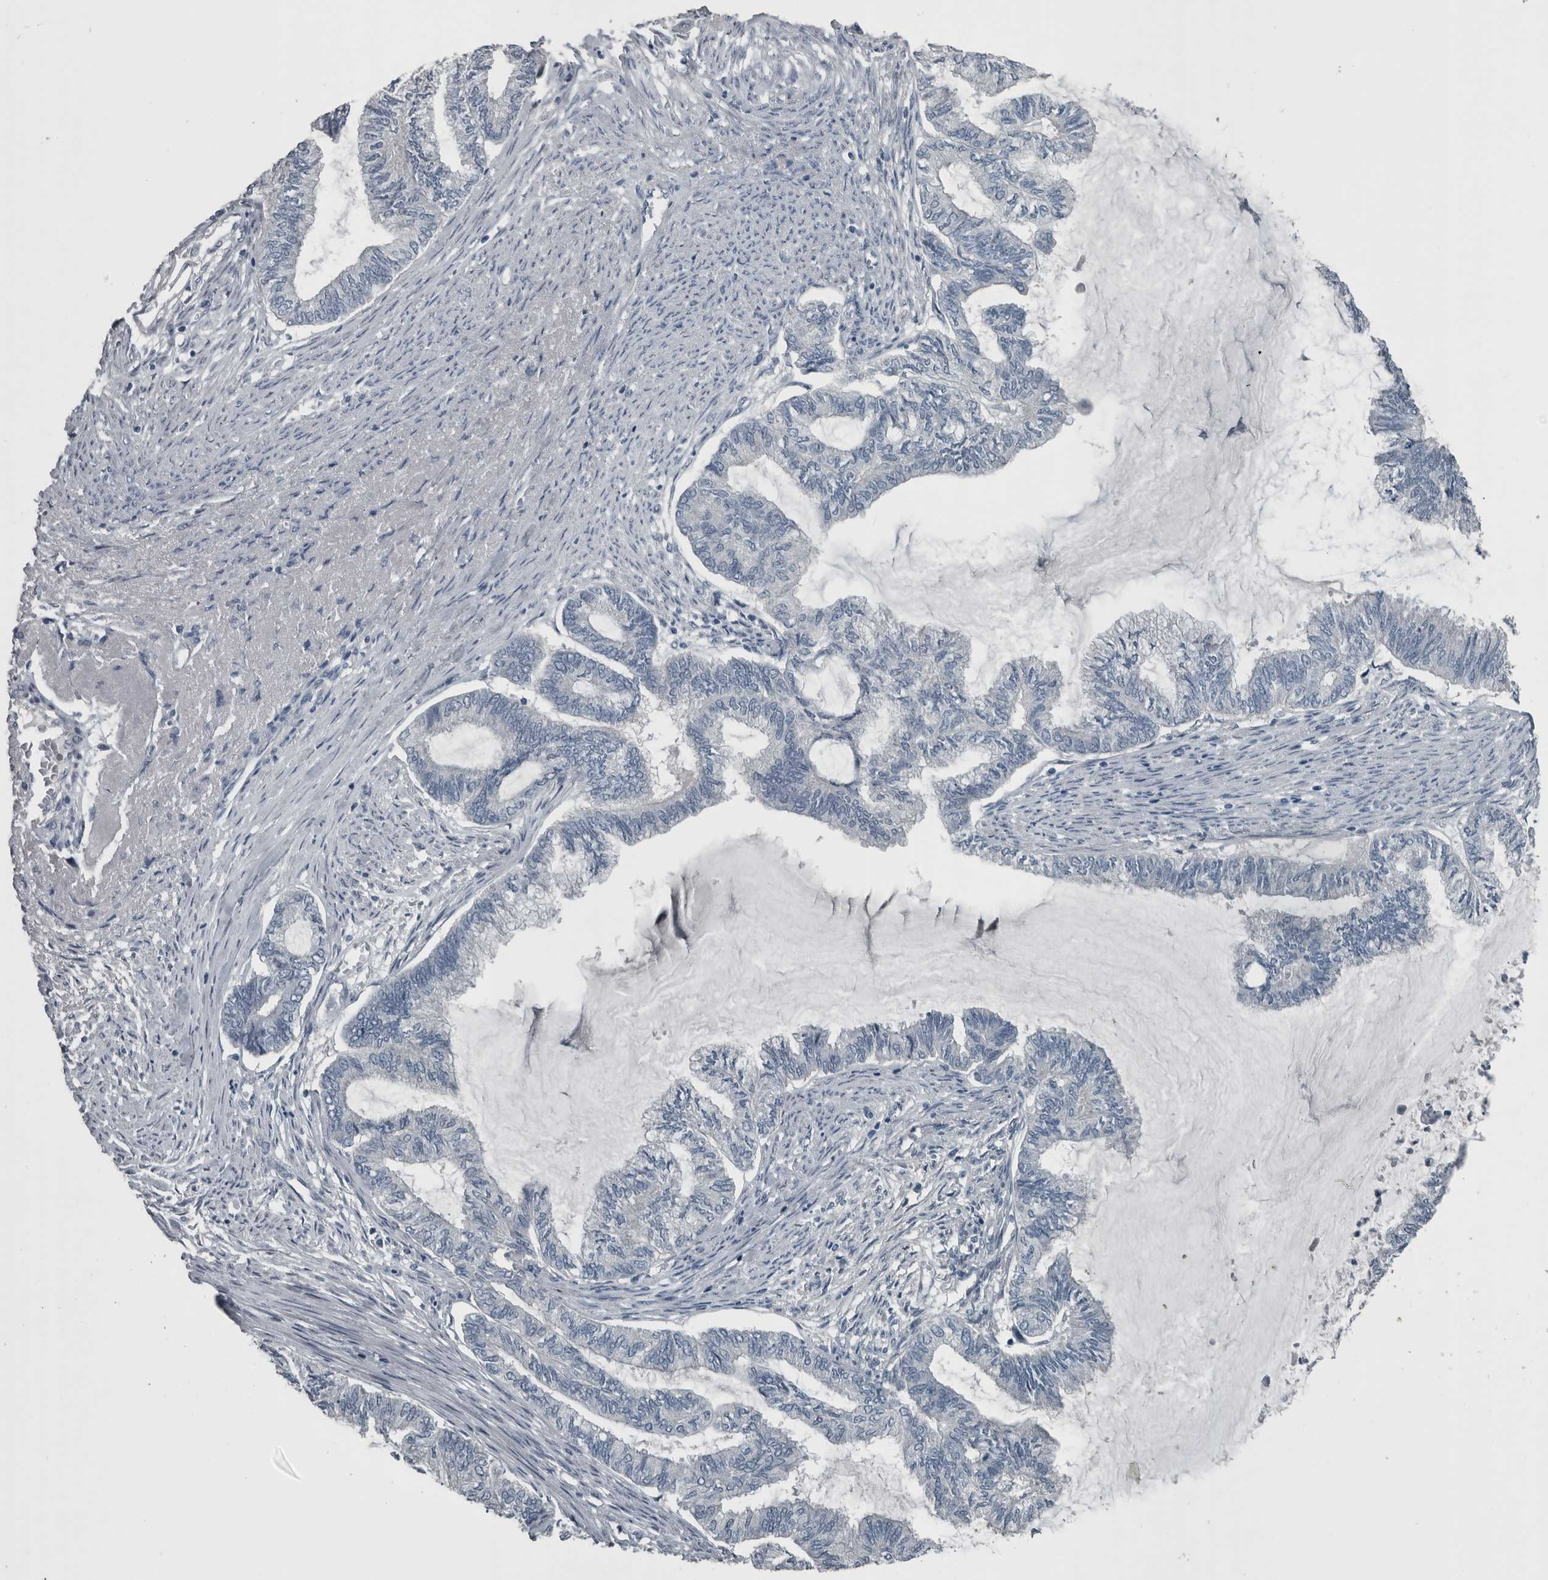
{"staining": {"intensity": "negative", "quantity": "none", "location": "none"}, "tissue": "endometrial cancer", "cell_type": "Tumor cells", "image_type": "cancer", "snomed": [{"axis": "morphology", "description": "Adenocarcinoma, NOS"}, {"axis": "topography", "description": "Endometrium"}], "caption": "IHC photomicrograph of human endometrial cancer (adenocarcinoma) stained for a protein (brown), which exhibits no positivity in tumor cells. (DAB immunohistochemistry with hematoxylin counter stain).", "gene": "KRT20", "patient": {"sex": "female", "age": 86}}